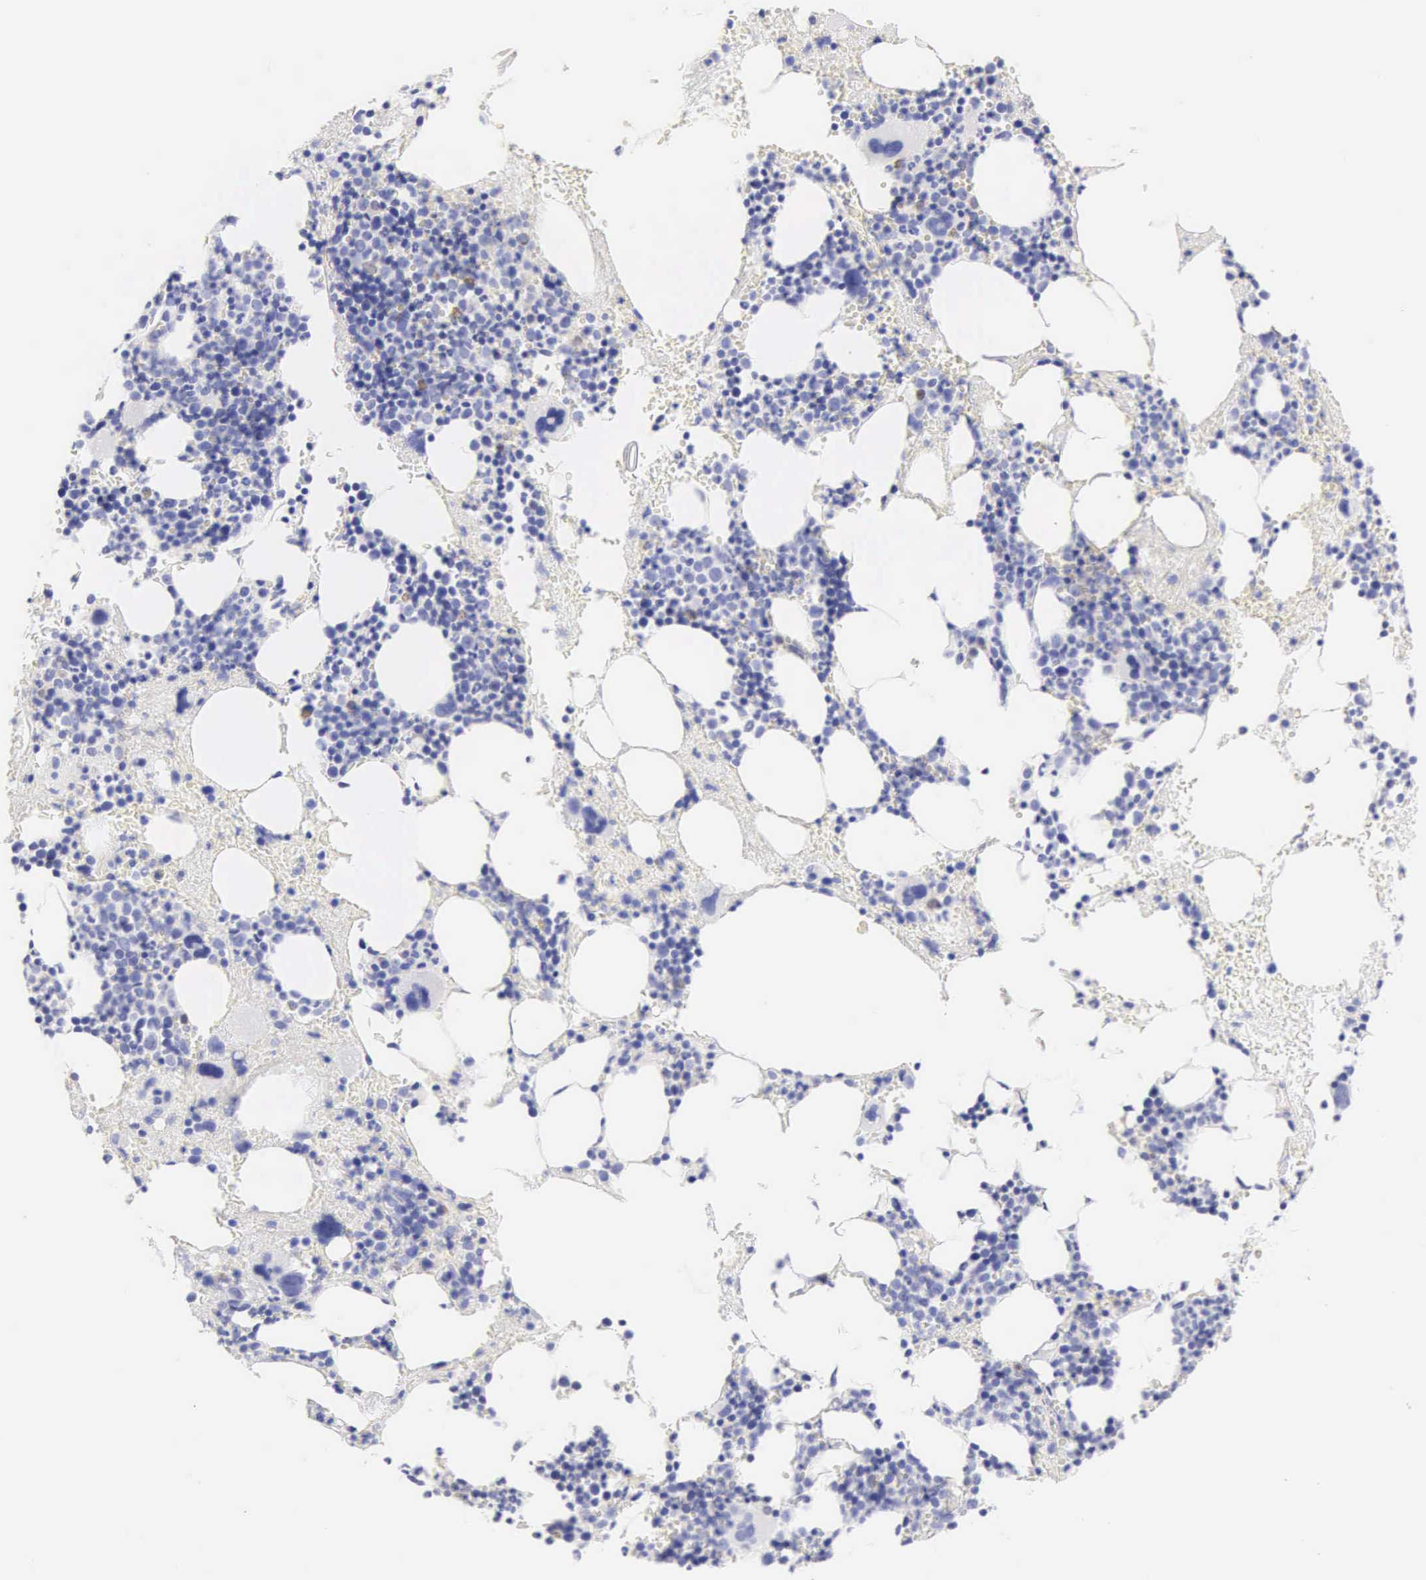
{"staining": {"intensity": "negative", "quantity": "none", "location": "none"}, "tissue": "bone marrow", "cell_type": "Hematopoietic cells", "image_type": "normal", "snomed": [{"axis": "morphology", "description": "Normal tissue, NOS"}, {"axis": "topography", "description": "Bone marrow"}], "caption": "The IHC photomicrograph has no significant positivity in hematopoietic cells of bone marrow. (DAB immunohistochemistry (IHC) with hematoxylin counter stain).", "gene": "CDKN2A", "patient": {"sex": "male", "age": 75}}